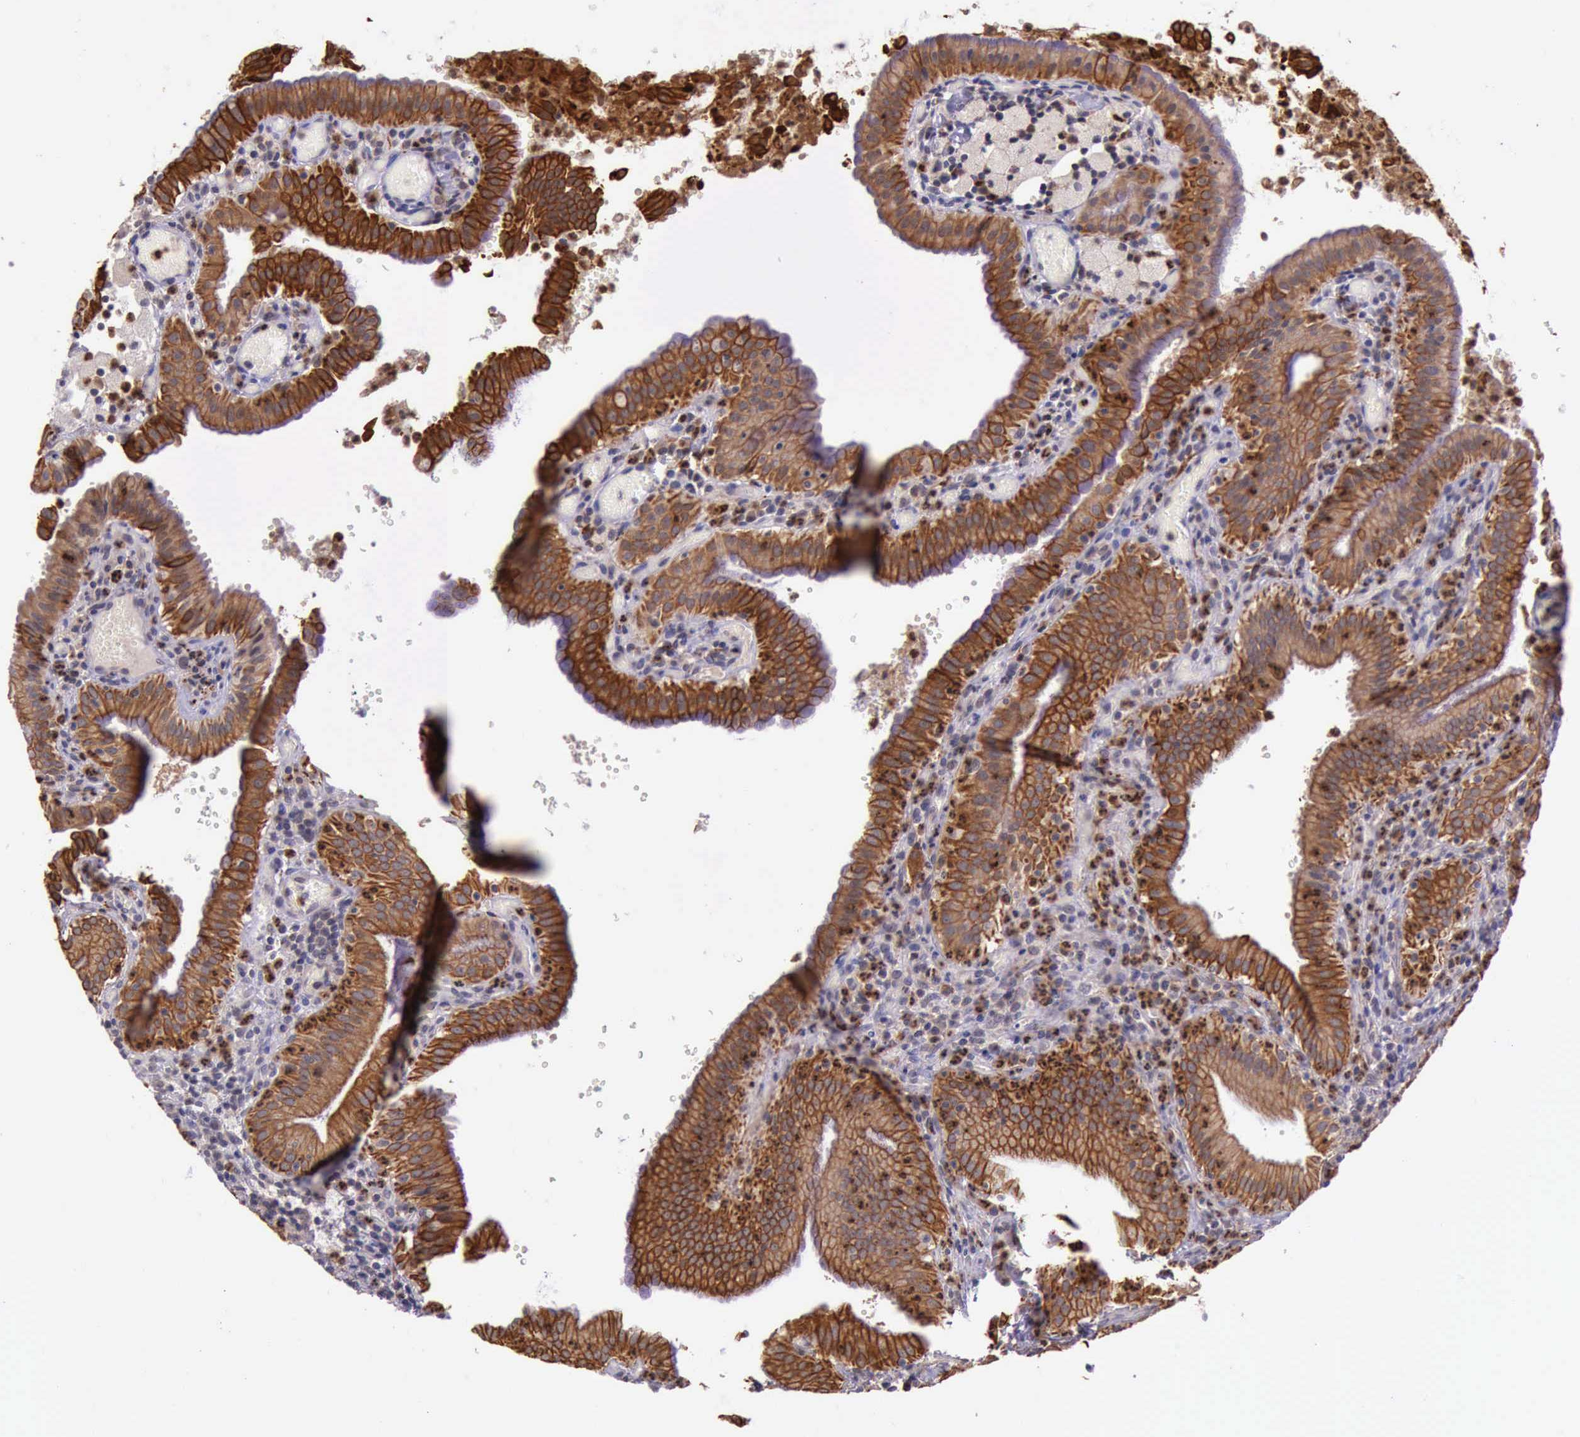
{"staining": {"intensity": "strong", "quantity": ">75%", "location": "cytoplasmic/membranous"}, "tissue": "gallbladder", "cell_type": "Glandular cells", "image_type": "normal", "snomed": [{"axis": "morphology", "description": "Normal tissue, NOS"}, {"axis": "topography", "description": "Gallbladder"}], "caption": "Benign gallbladder displays strong cytoplasmic/membranous staining in about >75% of glandular cells, visualized by immunohistochemistry.", "gene": "PRICKLE3", "patient": {"sex": "male", "age": 59}}